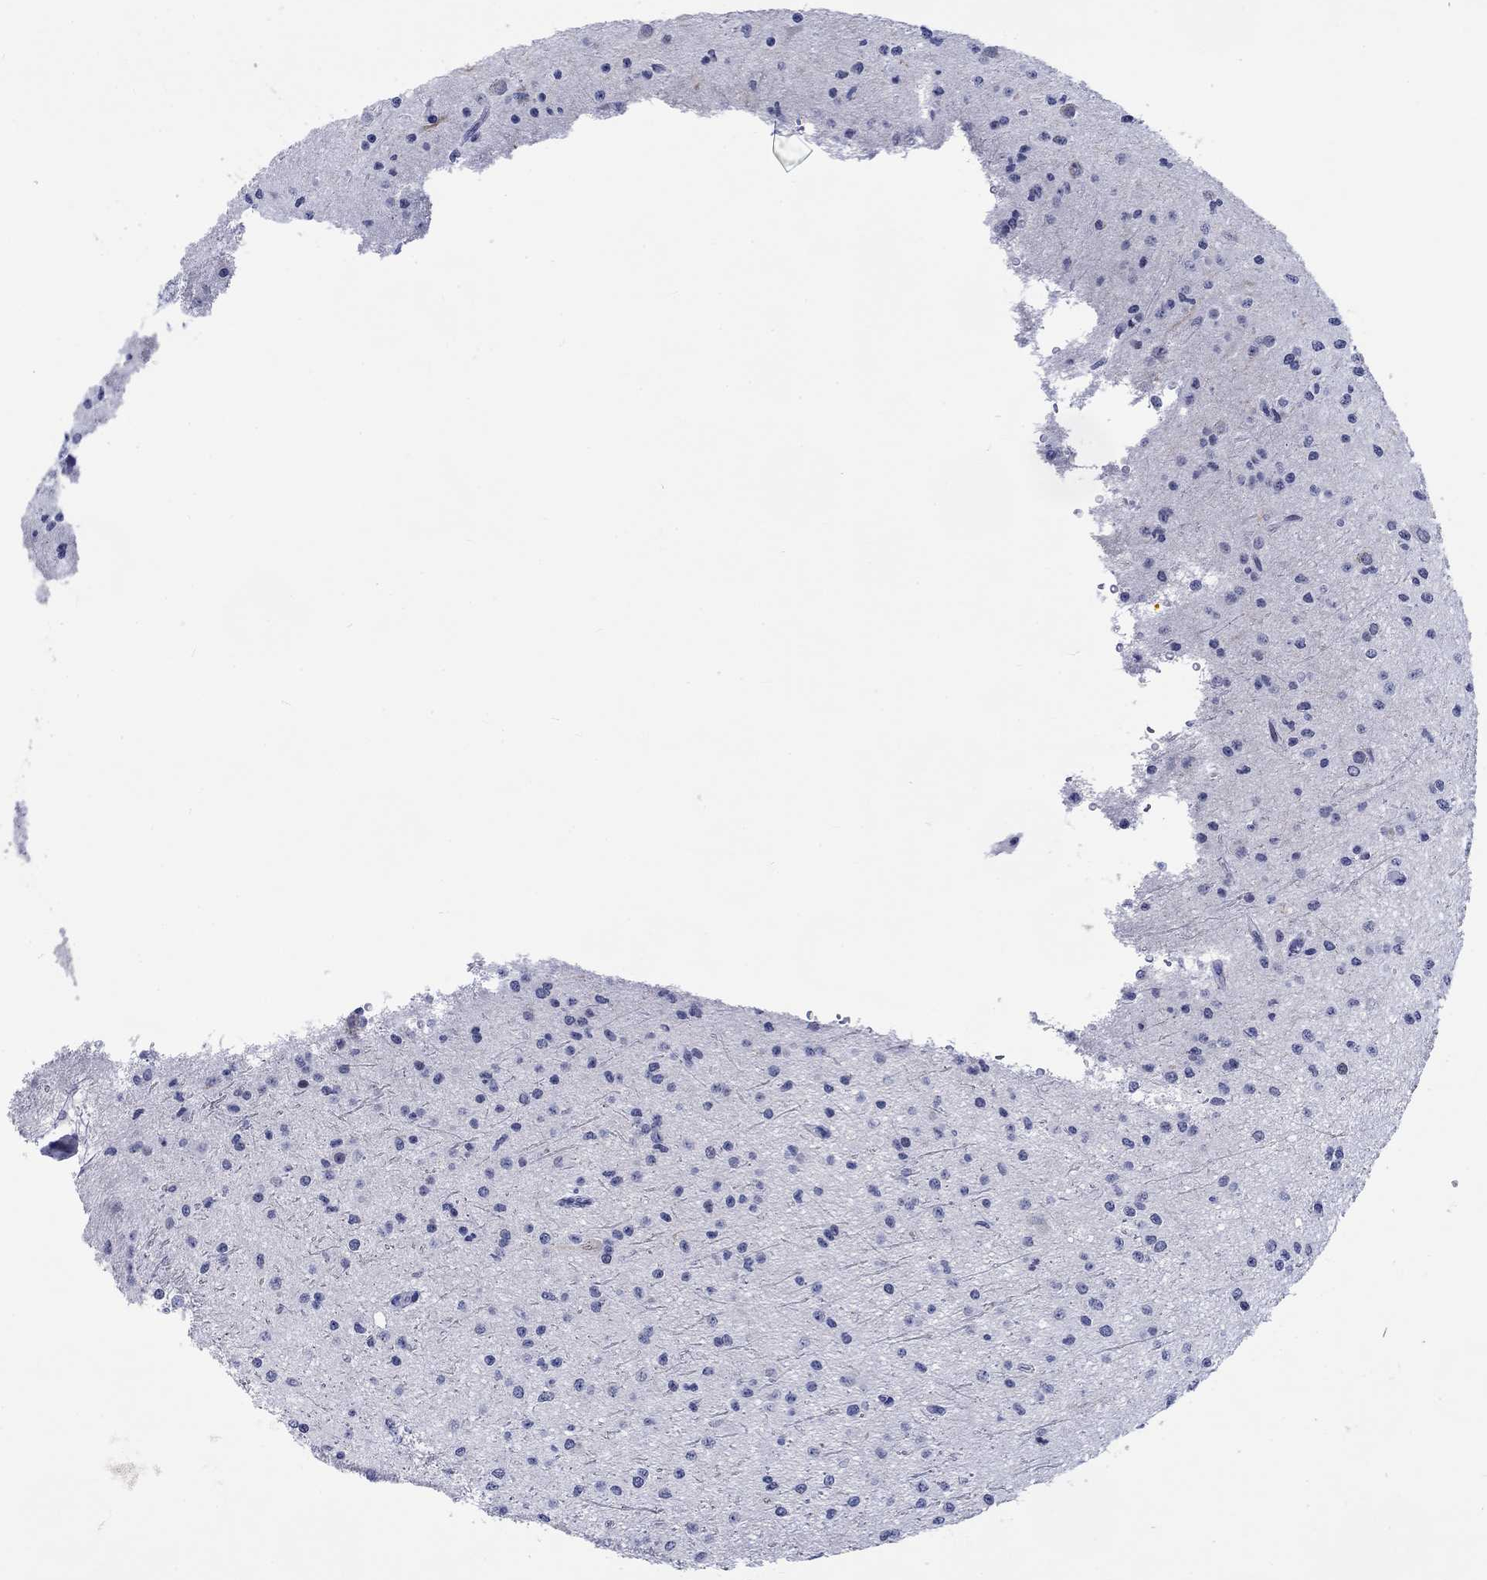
{"staining": {"intensity": "negative", "quantity": "none", "location": "none"}, "tissue": "glioma", "cell_type": "Tumor cells", "image_type": "cancer", "snomed": [{"axis": "morphology", "description": "Glioma, malignant, Low grade"}, {"axis": "topography", "description": "Brain"}], "caption": "Tumor cells show no significant protein staining in glioma. The staining was performed using DAB to visualize the protein expression in brown, while the nuclei were stained in blue with hematoxylin (Magnification: 20x).", "gene": "CDCA2", "patient": {"sex": "male", "age": 27}}